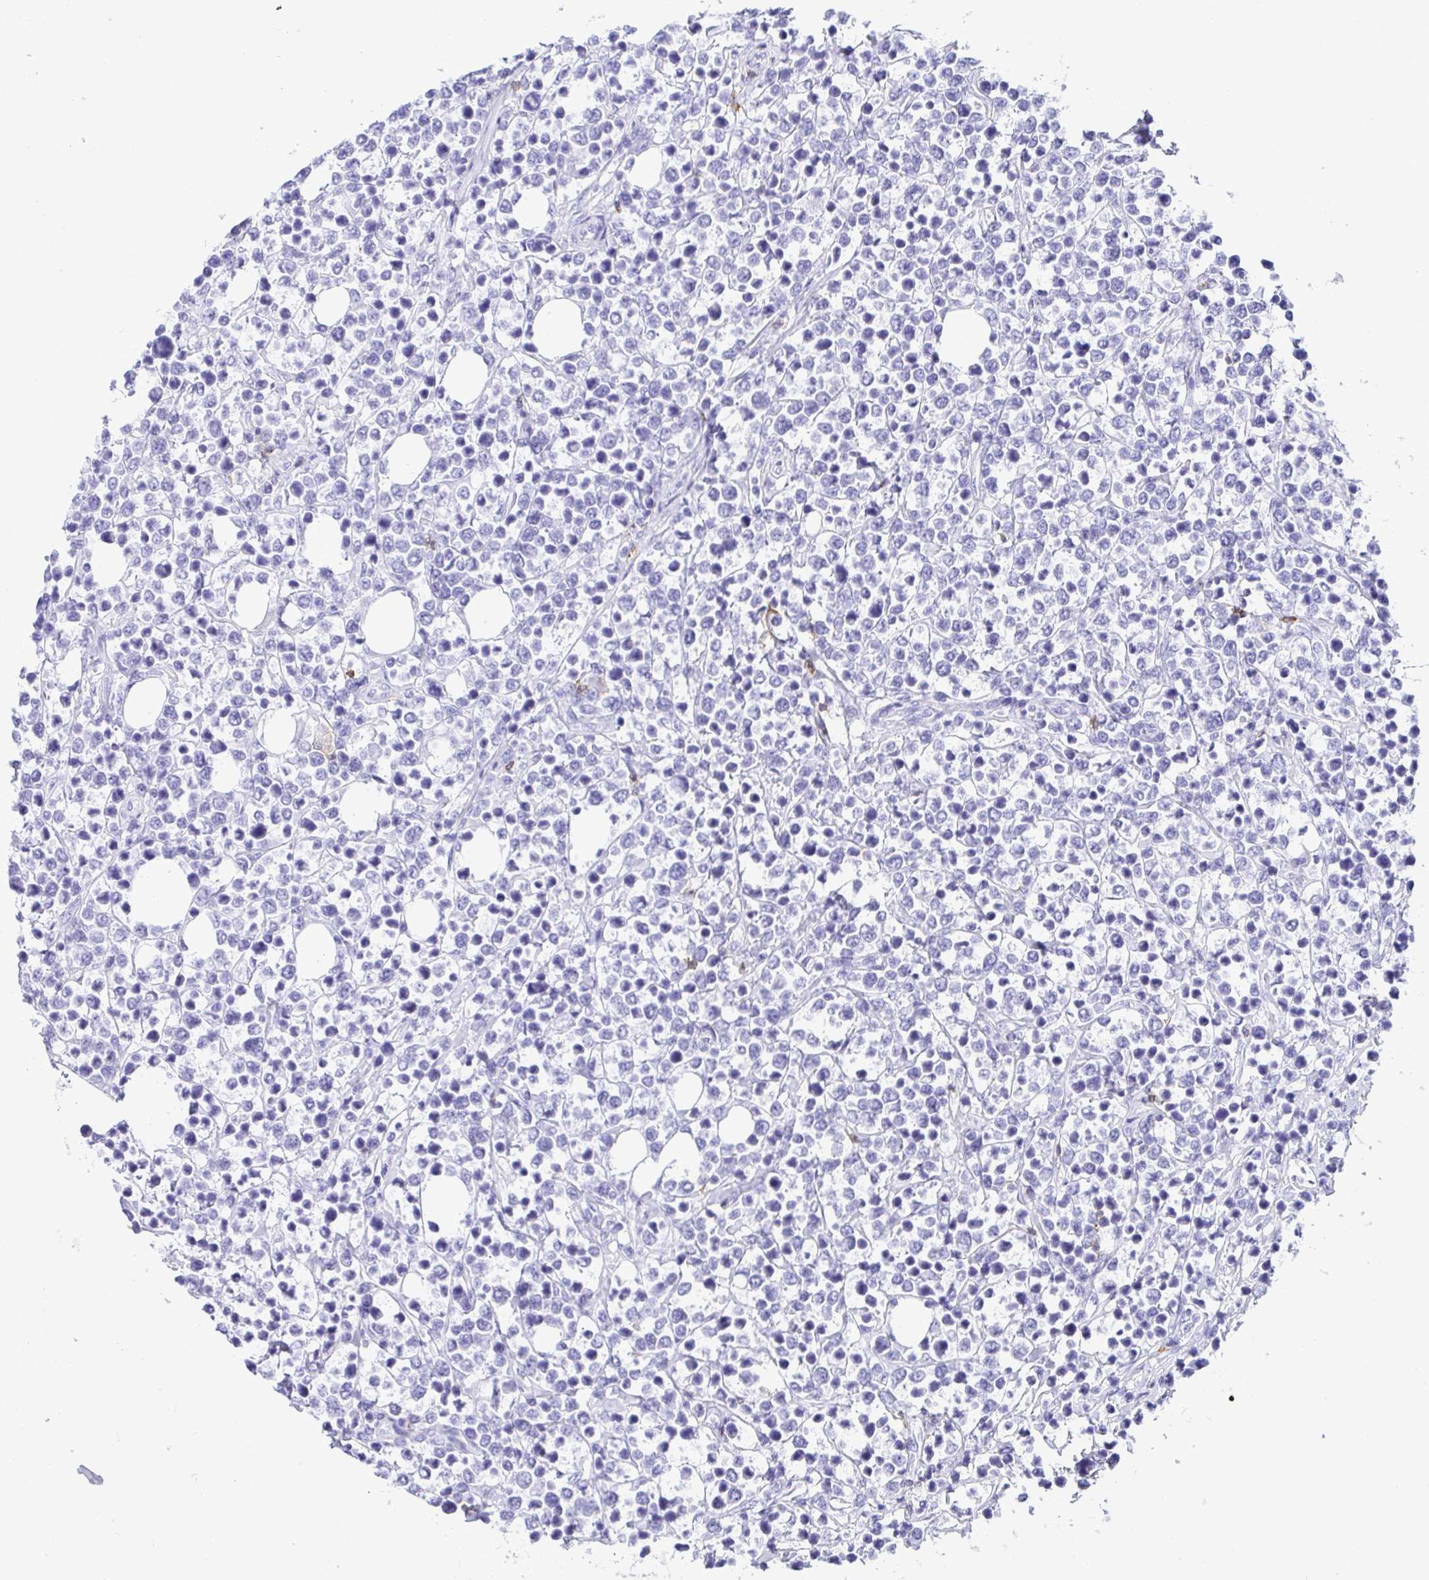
{"staining": {"intensity": "negative", "quantity": "none", "location": "none"}, "tissue": "lymphoma", "cell_type": "Tumor cells", "image_type": "cancer", "snomed": [{"axis": "morphology", "description": "Malignant lymphoma, non-Hodgkin's type, Low grade"}, {"axis": "topography", "description": "Lymph node"}], "caption": "Tumor cells show no significant staining in lymphoma.", "gene": "CD5", "patient": {"sex": "male", "age": 60}}